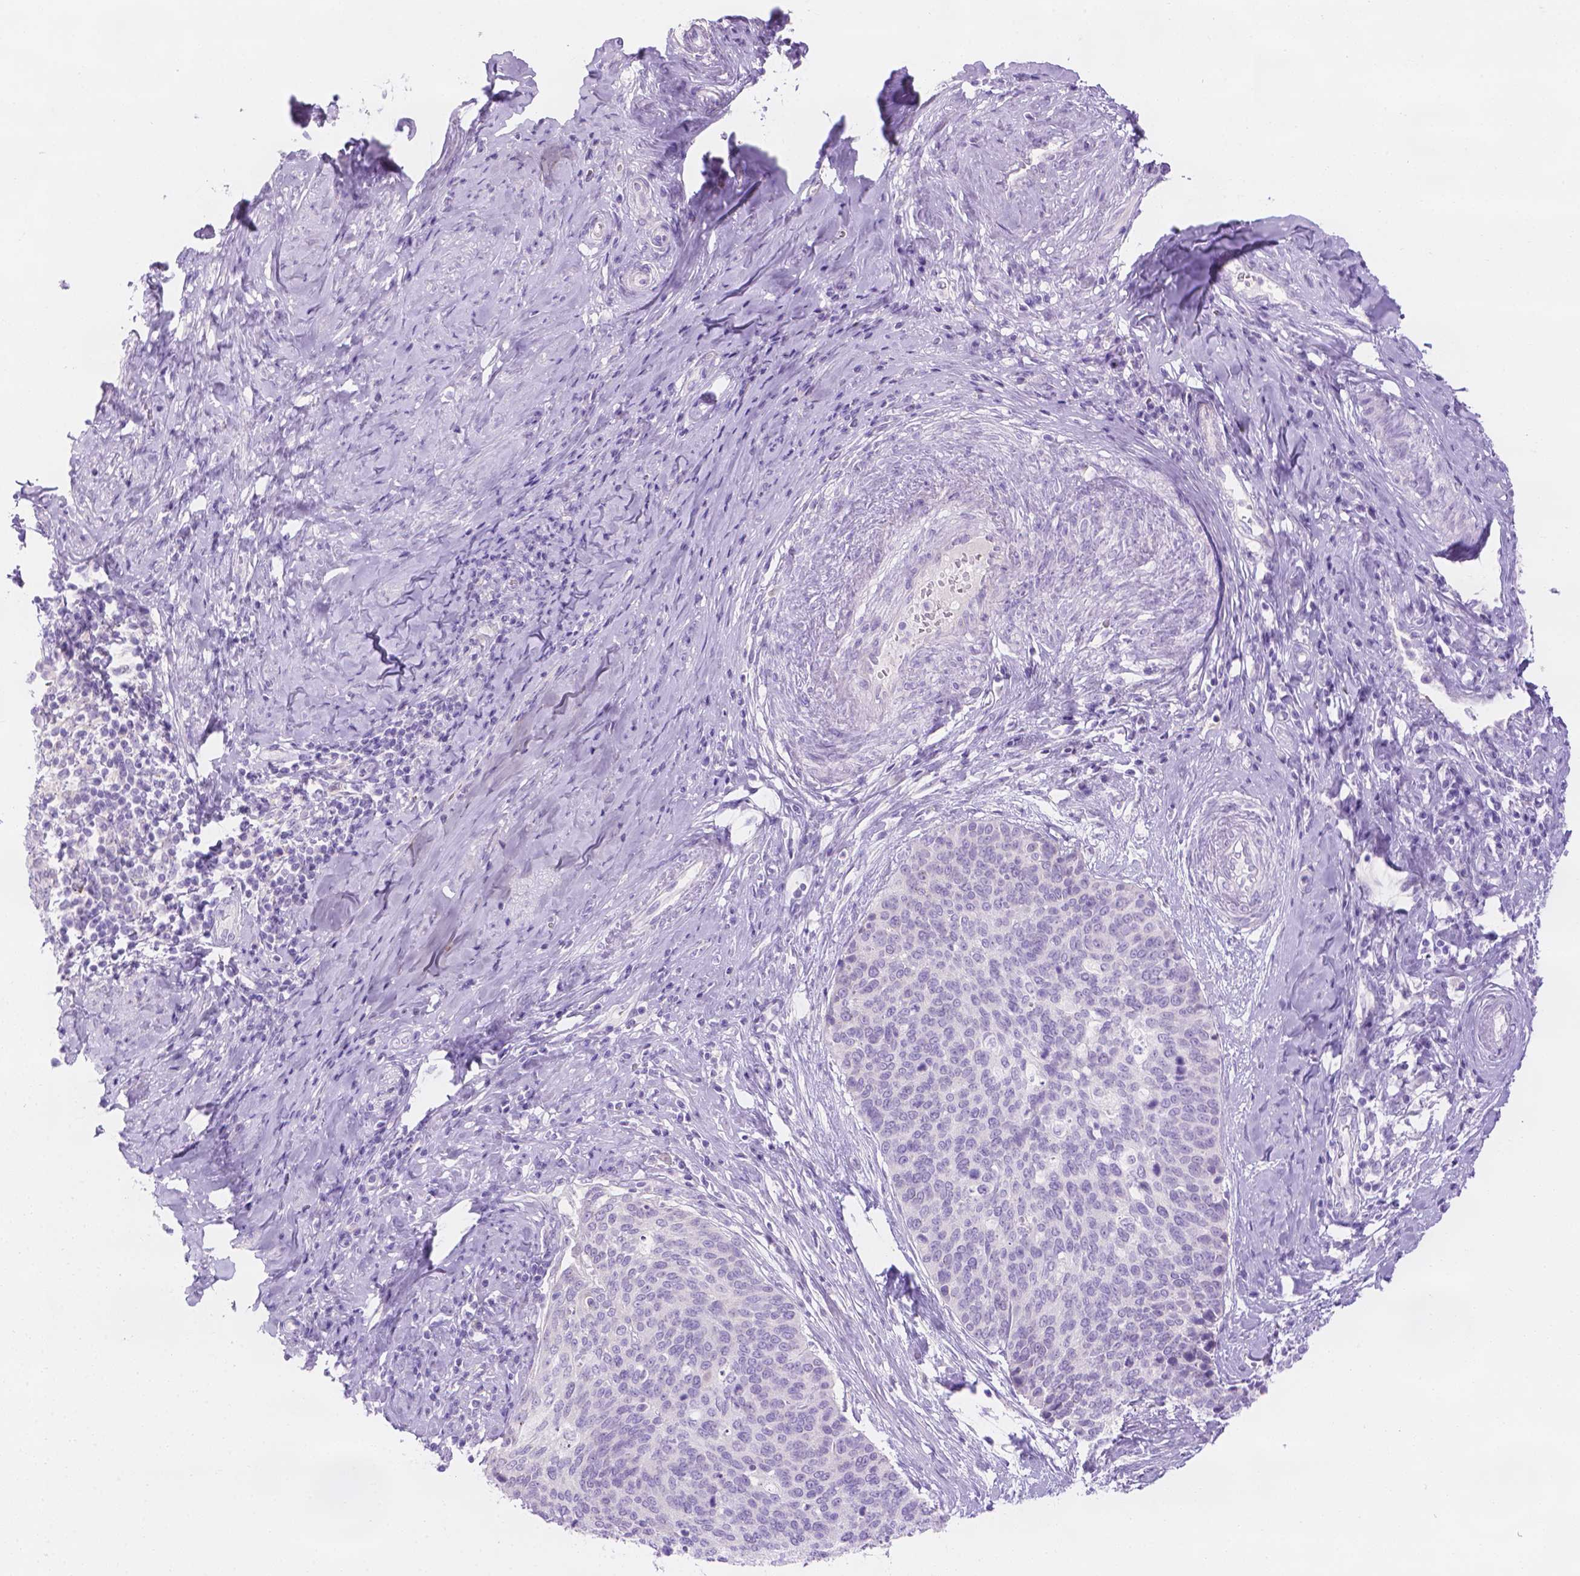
{"staining": {"intensity": "negative", "quantity": "none", "location": "none"}, "tissue": "cervical cancer", "cell_type": "Tumor cells", "image_type": "cancer", "snomed": [{"axis": "morphology", "description": "Squamous cell carcinoma, NOS"}, {"axis": "topography", "description": "Cervix"}], "caption": "A photomicrograph of cervical cancer (squamous cell carcinoma) stained for a protein exhibits no brown staining in tumor cells.", "gene": "MLN", "patient": {"sex": "female", "age": 69}}